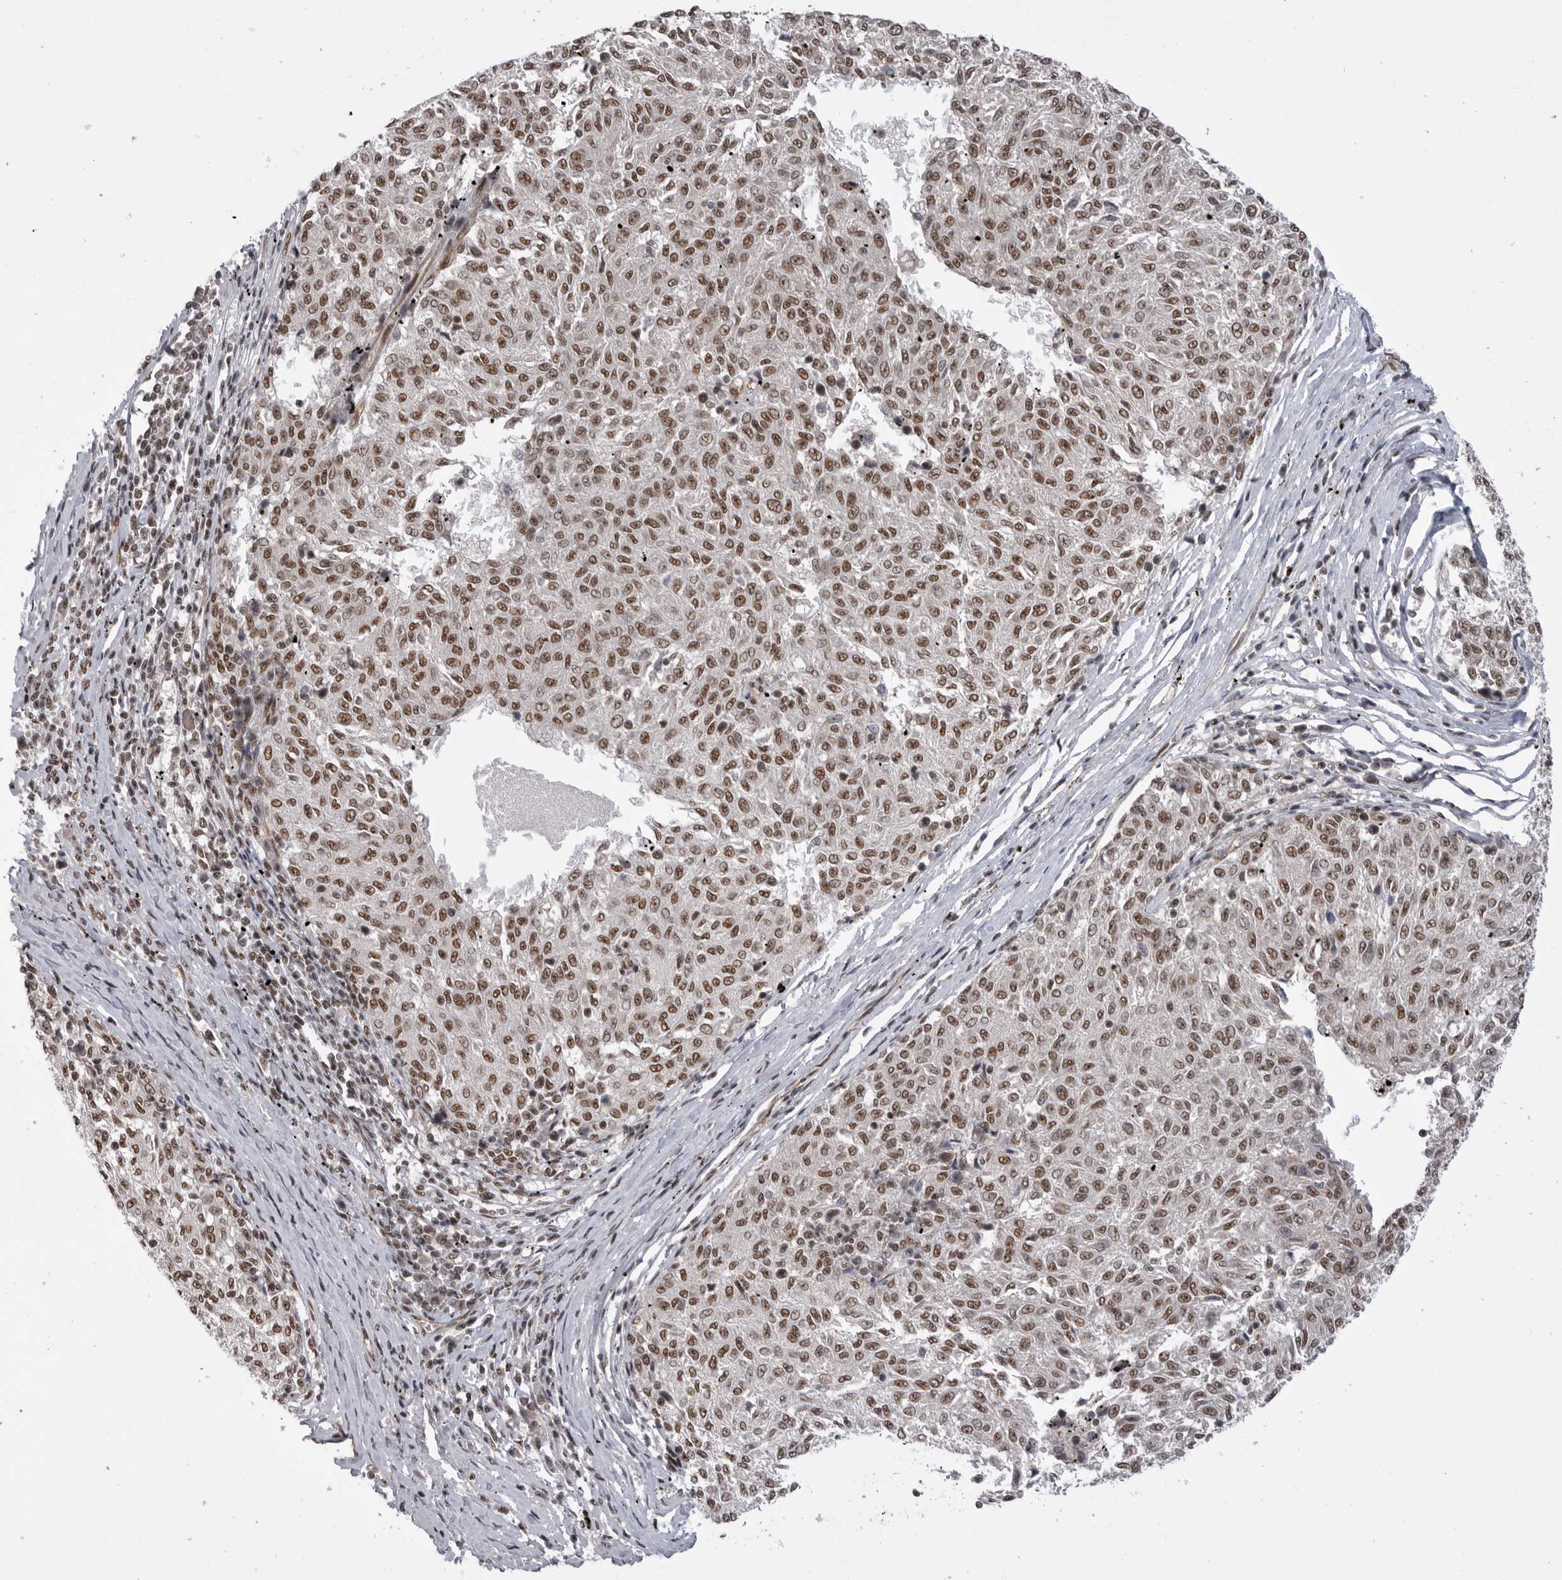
{"staining": {"intensity": "moderate", "quantity": ">75%", "location": "nuclear"}, "tissue": "melanoma", "cell_type": "Tumor cells", "image_type": "cancer", "snomed": [{"axis": "morphology", "description": "Malignant melanoma, NOS"}, {"axis": "topography", "description": "Skin"}], "caption": "Immunohistochemical staining of human malignant melanoma displays moderate nuclear protein positivity in approximately >75% of tumor cells.", "gene": "PPP1R8", "patient": {"sex": "female", "age": 72}}